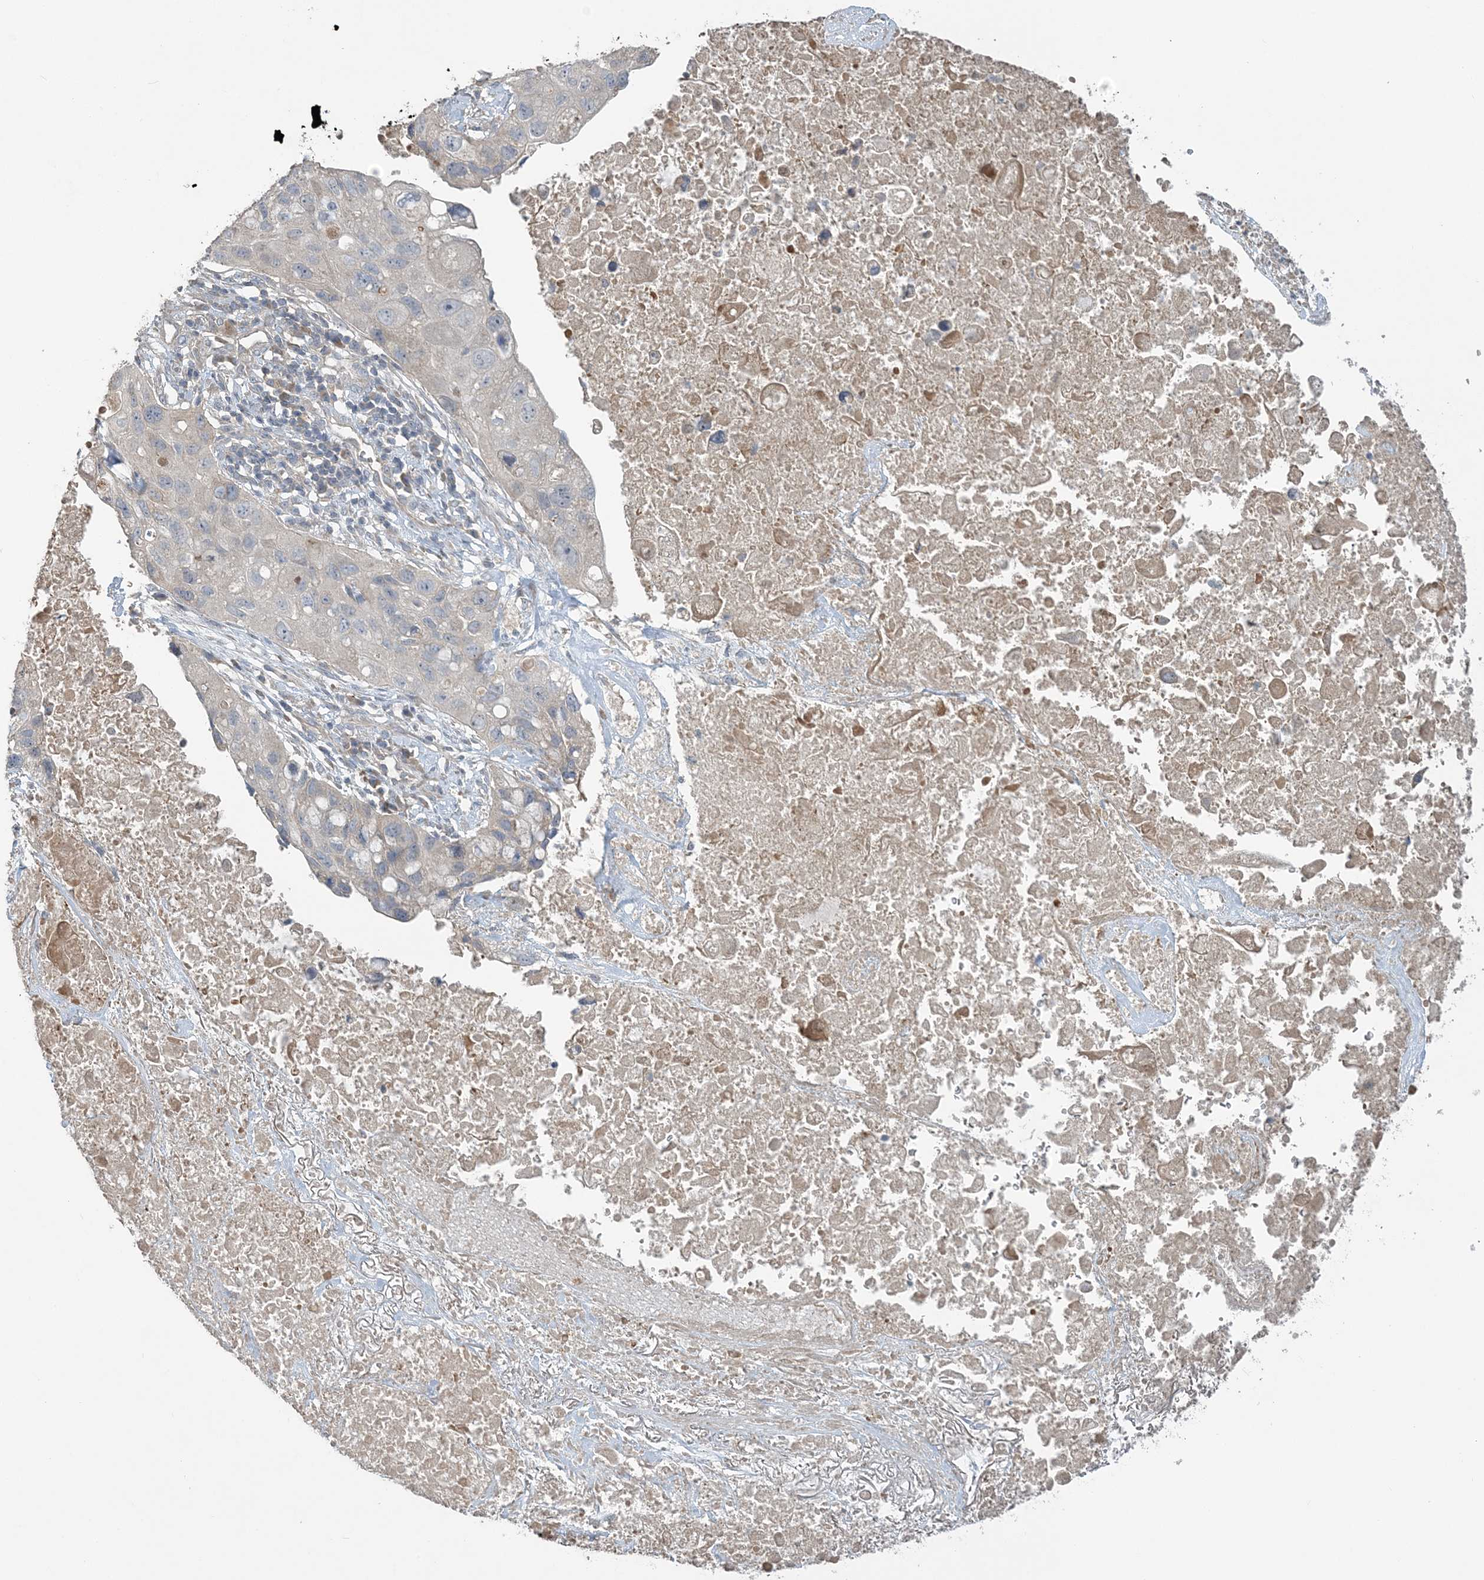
{"staining": {"intensity": "negative", "quantity": "none", "location": "none"}, "tissue": "lung cancer", "cell_type": "Tumor cells", "image_type": "cancer", "snomed": [{"axis": "morphology", "description": "Squamous cell carcinoma, NOS"}, {"axis": "topography", "description": "Lung"}], "caption": "Lung squamous cell carcinoma was stained to show a protein in brown. There is no significant staining in tumor cells.", "gene": "SLC4A10", "patient": {"sex": "female", "age": 73}}